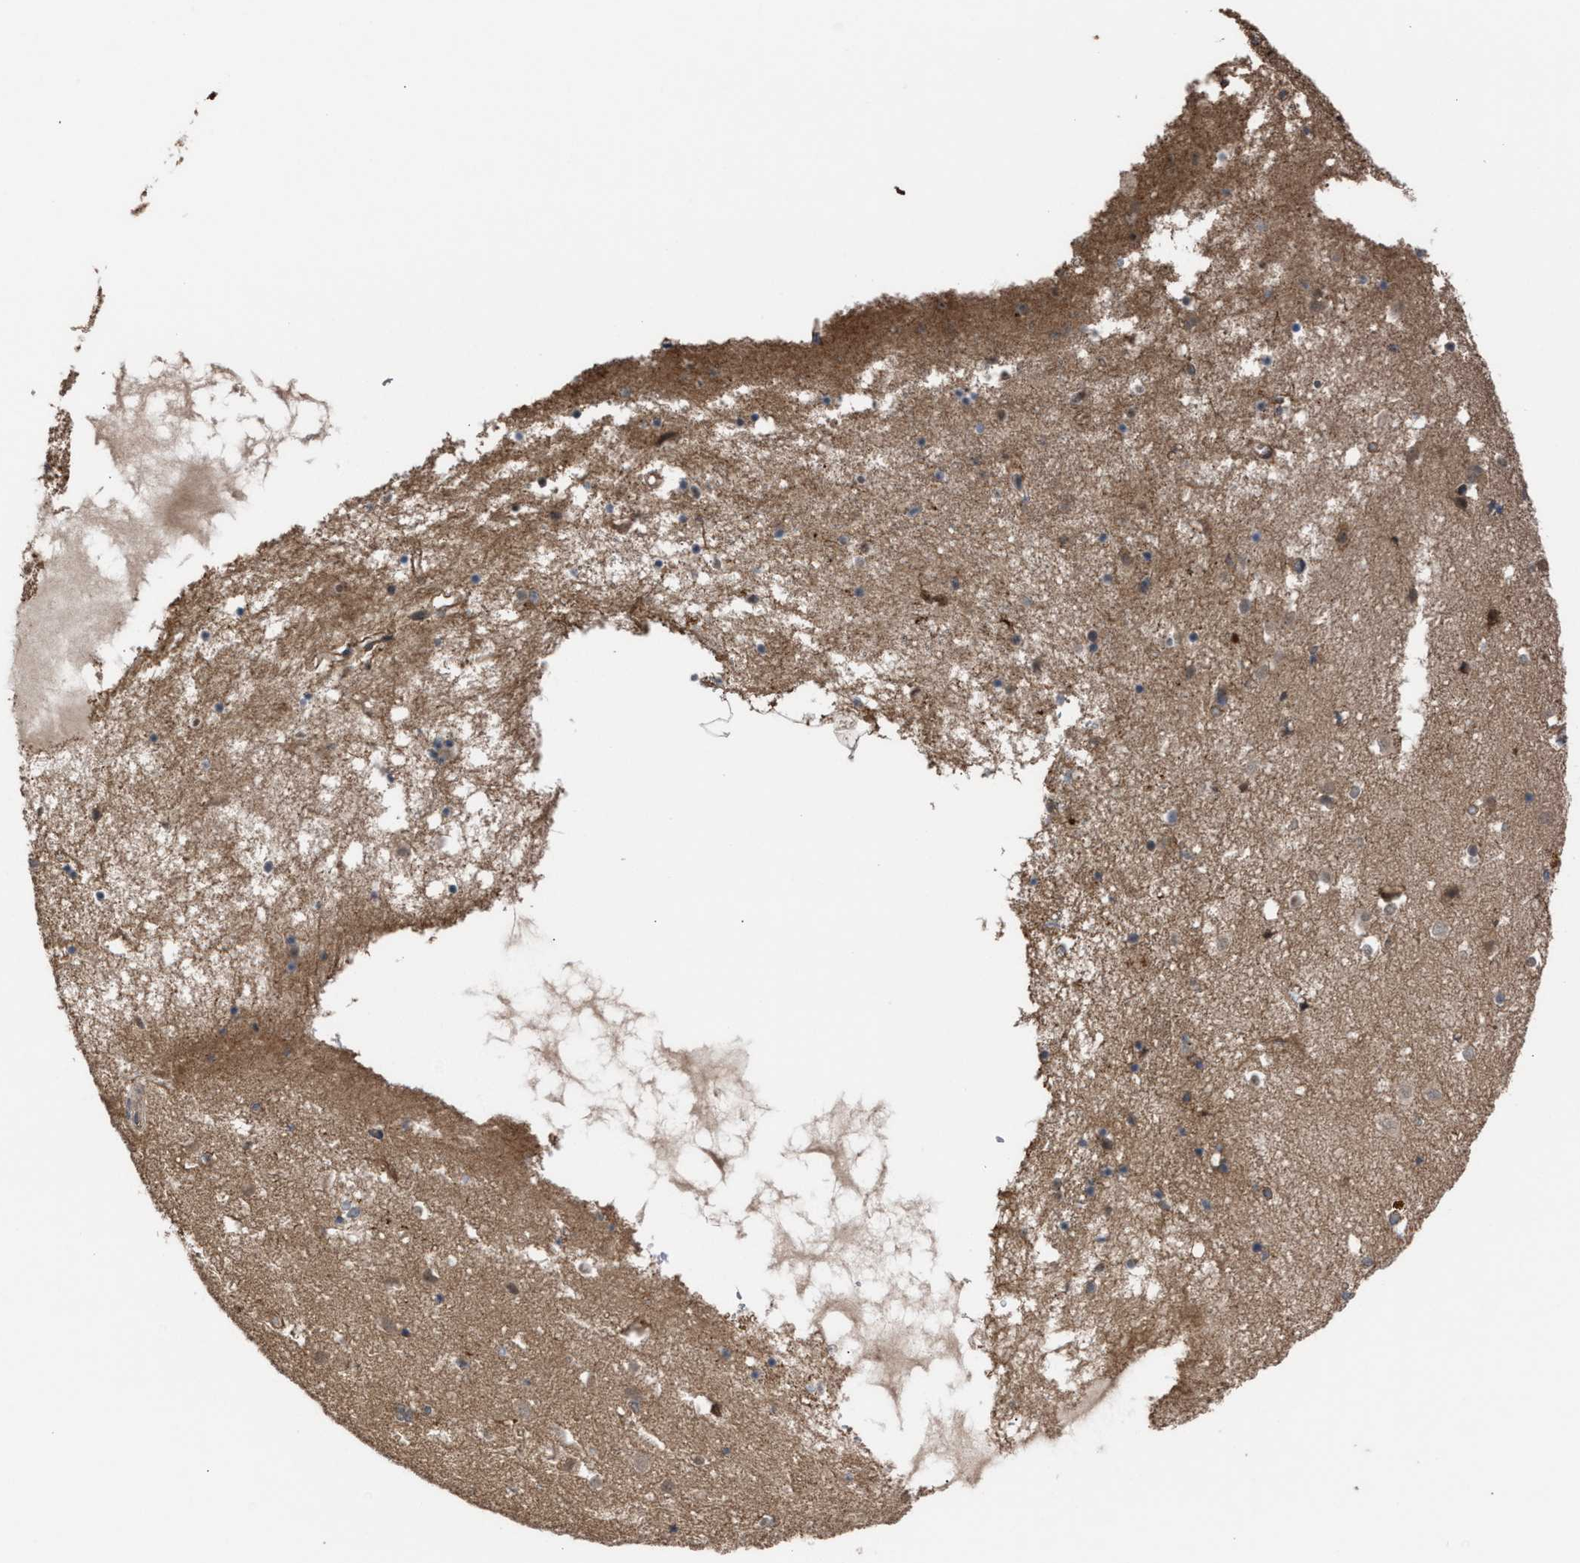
{"staining": {"intensity": "weak", "quantity": "25%-75%", "location": "cytoplasmic/membranous"}, "tissue": "caudate", "cell_type": "Glial cells", "image_type": "normal", "snomed": [{"axis": "morphology", "description": "Normal tissue, NOS"}, {"axis": "topography", "description": "Lateral ventricle wall"}], "caption": "This photomicrograph demonstrates immunohistochemistry (IHC) staining of benign human caudate, with low weak cytoplasmic/membranous positivity in approximately 25%-75% of glial cells.", "gene": "TP53BP2", "patient": {"sex": "male", "age": 70}}